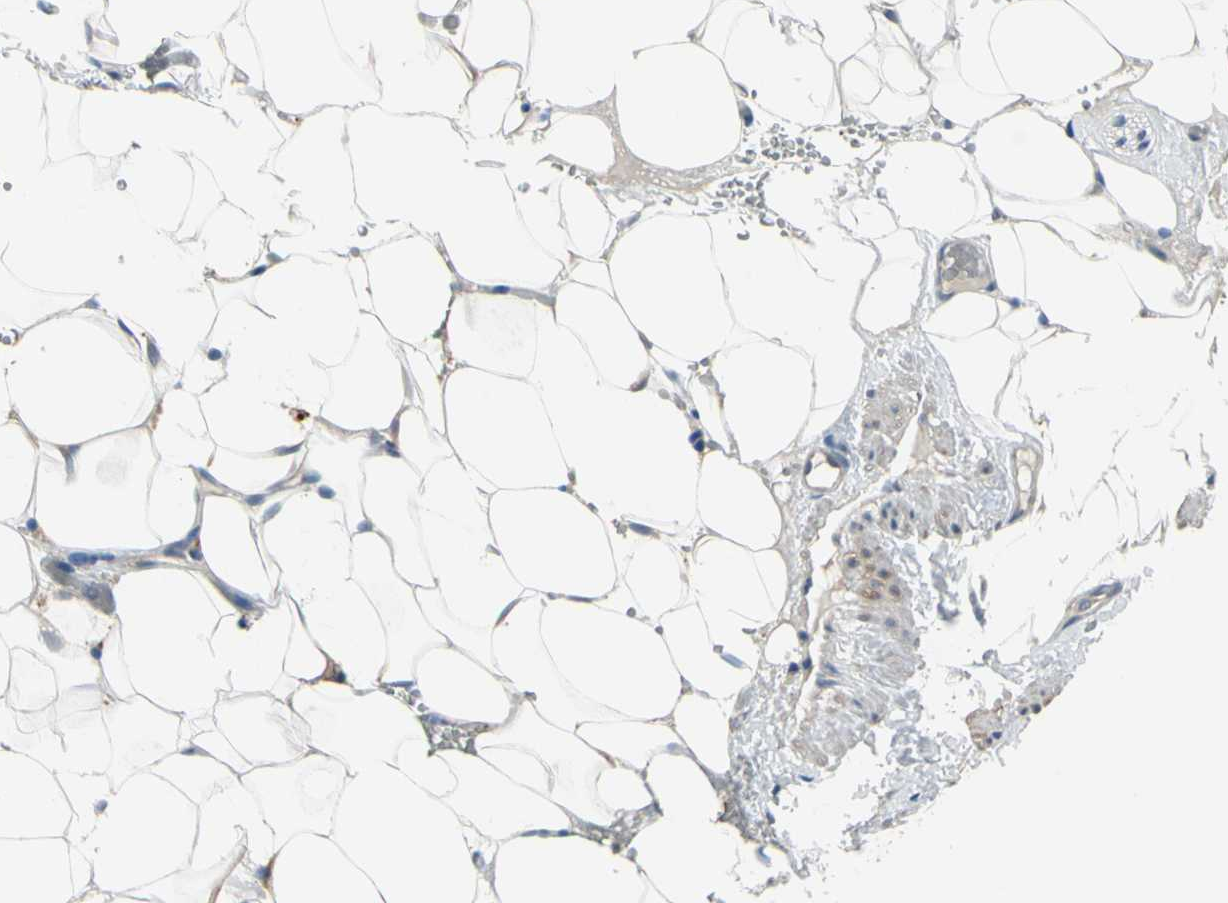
{"staining": {"intensity": "negative", "quantity": "none", "location": "none"}, "tissue": "adipose tissue", "cell_type": "Adipocytes", "image_type": "normal", "snomed": [{"axis": "morphology", "description": "Normal tissue, NOS"}, {"axis": "topography", "description": "Peripheral nerve tissue"}], "caption": "Adipocytes show no significant protein staining in normal adipose tissue. Brightfield microscopy of immunohistochemistry stained with DAB (brown) and hematoxylin (blue), captured at high magnification.", "gene": "HSPA4", "patient": {"sex": "male", "age": 70}}